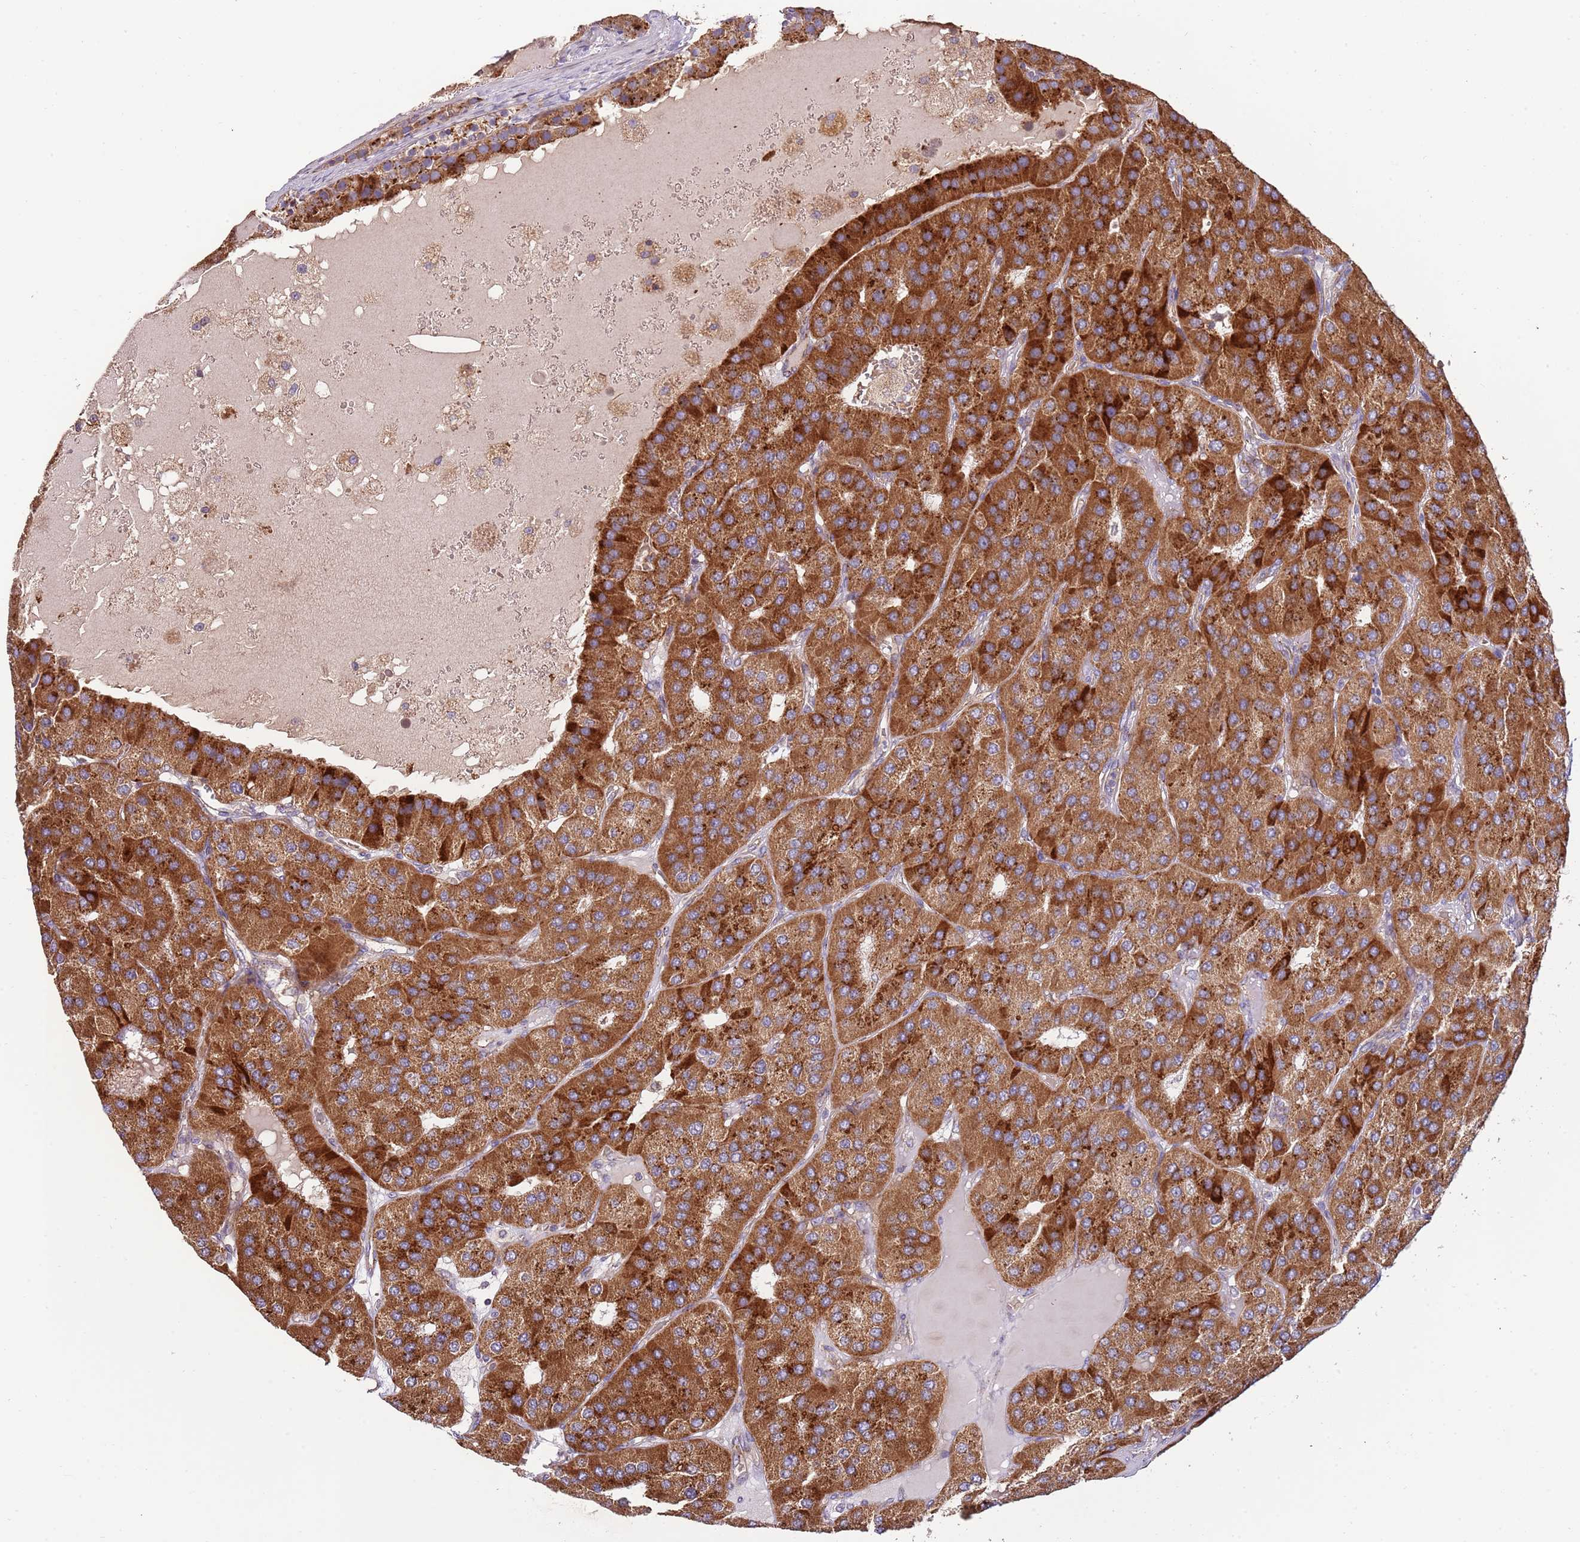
{"staining": {"intensity": "strong", "quantity": ">75%", "location": "cytoplasmic/membranous"}, "tissue": "parathyroid gland", "cell_type": "Glandular cells", "image_type": "normal", "snomed": [{"axis": "morphology", "description": "Normal tissue, NOS"}, {"axis": "morphology", "description": "Adenoma, NOS"}, {"axis": "topography", "description": "Parathyroid gland"}], "caption": "DAB (3,3'-diaminobenzidine) immunohistochemical staining of benign human parathyroid gland exhibits strong cytoplasmic/membranous protein positivity in approximately >75% of glandular cells. Nuclei are stained in blue.", "gene": "DOCK6", "patient": {"sex": "female", "age": 86}}